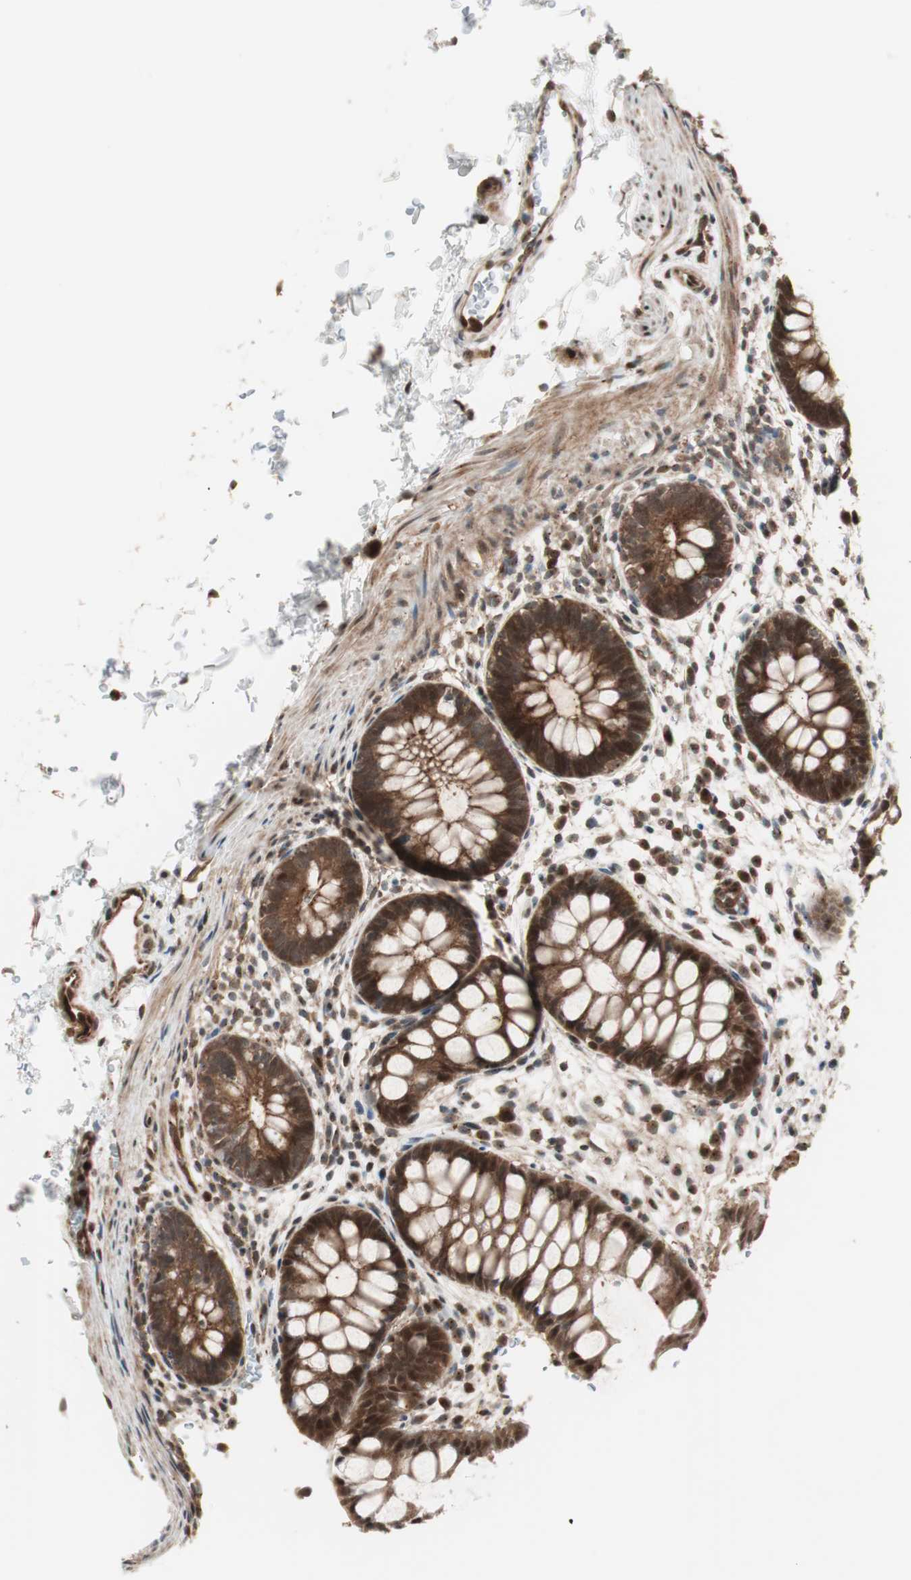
{"staining": {"intensity": "strong", "quantity": ">75%", "location": "cytoplasmic/membranous,nuclear"}, "tissue": "rectum", "cell_type": "Glandular cells", "image_type": "normal", "snomed": [{"axis": "morphology", "description": "Normal tissue, NOS"}, {"axis": "topography", "description": "Rectum"}], "caption": "Protein staining of unremarkable rectum displays strong cytoplasmic/membranous,nuclear expression in about >75% of glandular cells. The protein of interest is shown in brown color, while the nuclei are stained blue.", "gene": "PRKG2", "patient": {"sex": "female", "age": 24}}